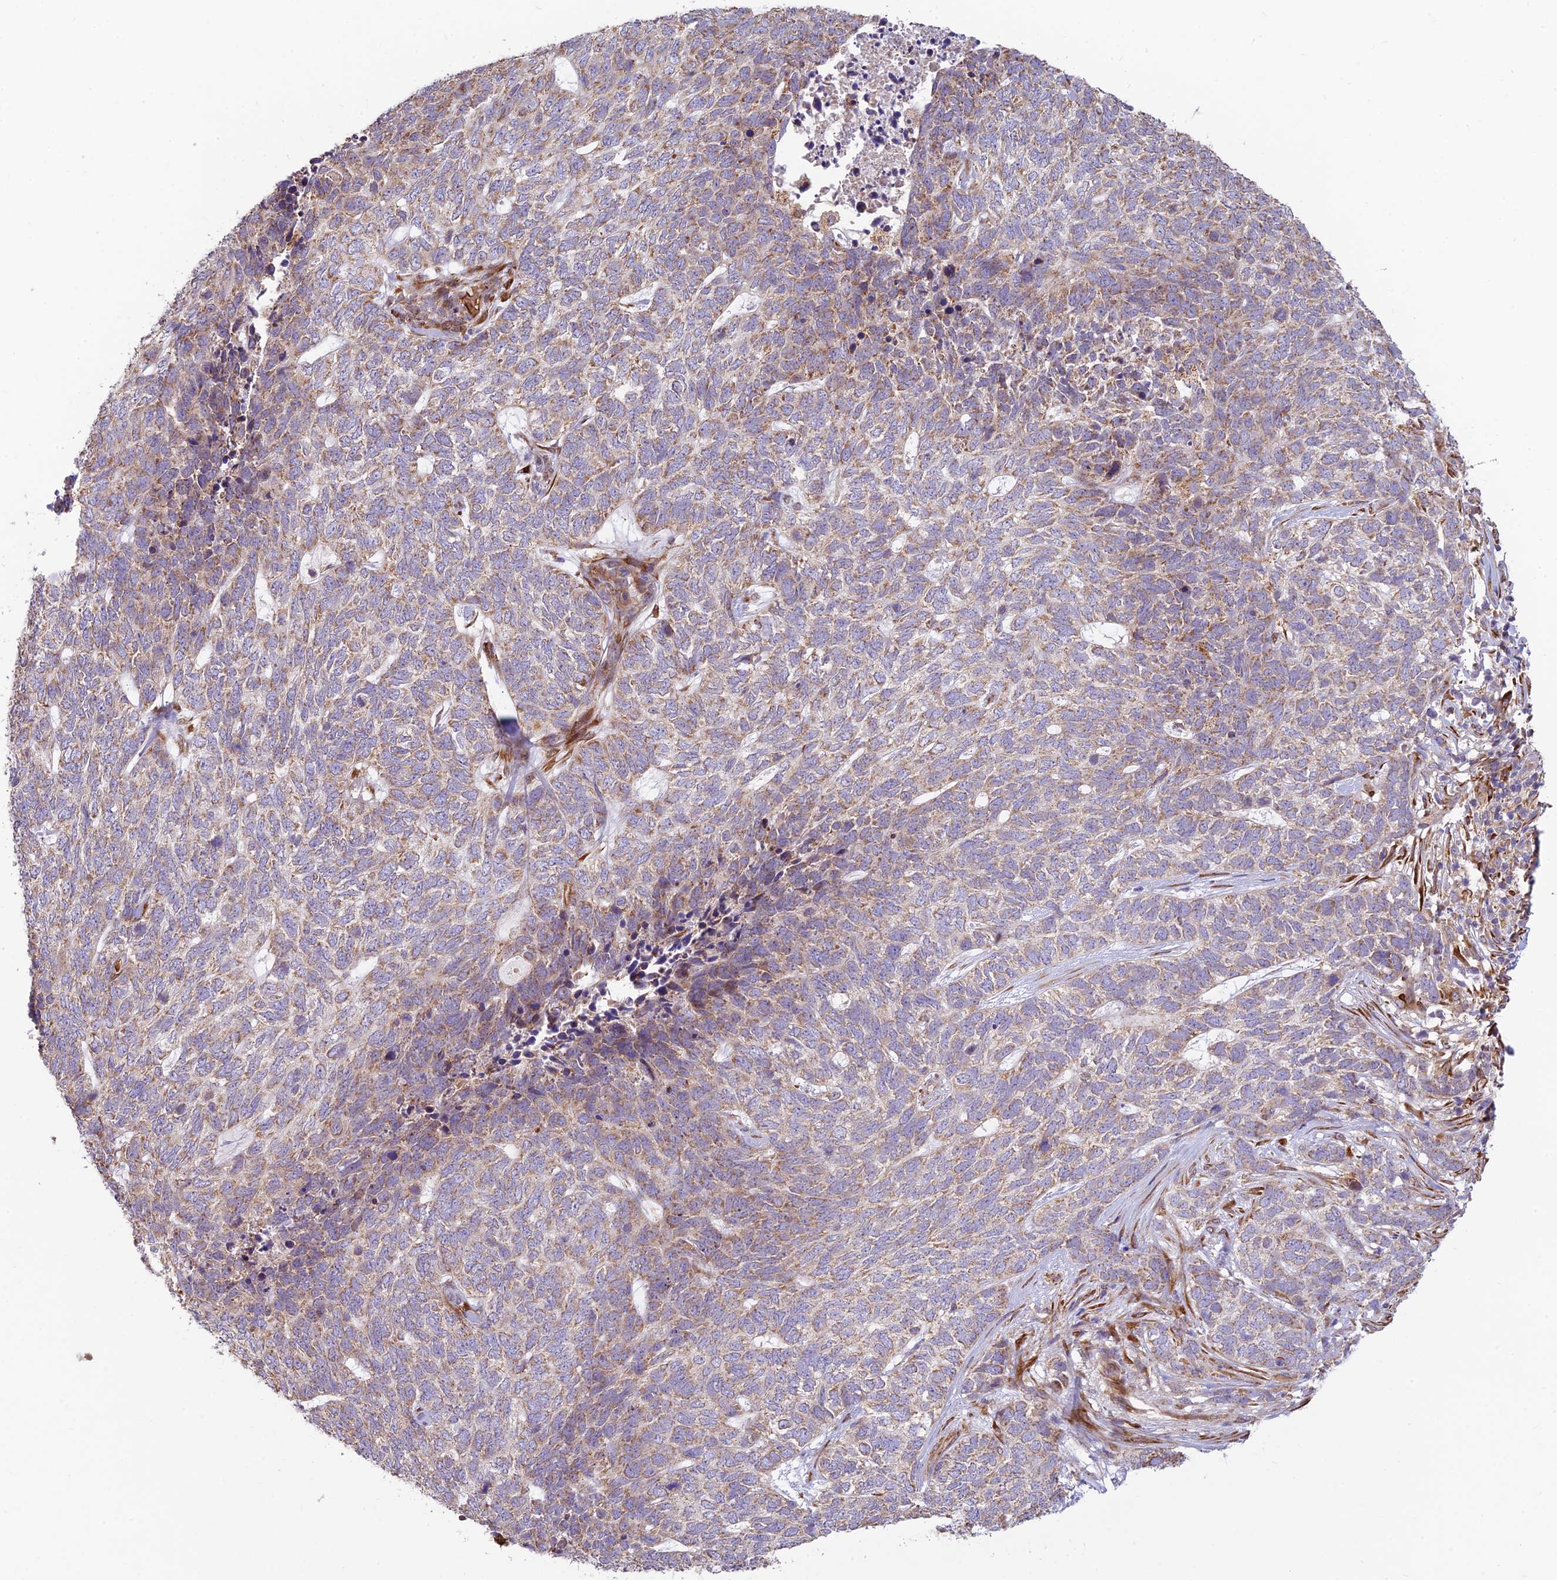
{"staining": {"intensity": "moderate", "quantity": "25%-75%", "location": "cytoplasmic/membranous"}, "tissue": "skin cancer", "cell_type": "Tumor cells", "image_type": "cancer", "snomed": [{"axis": "morphology", "description": "Basal cell carcinoma"}, {"axis": "topography", "description": "Skin"}], "caption": "Skin cancer (basal cell carcinoma) stained with IHC shows moderate cytoplasmic/membranous expression in about 25%-75% of tumor cells.", "gene": "UFSP2", "patient": {"sex": "female", "age": 65}}